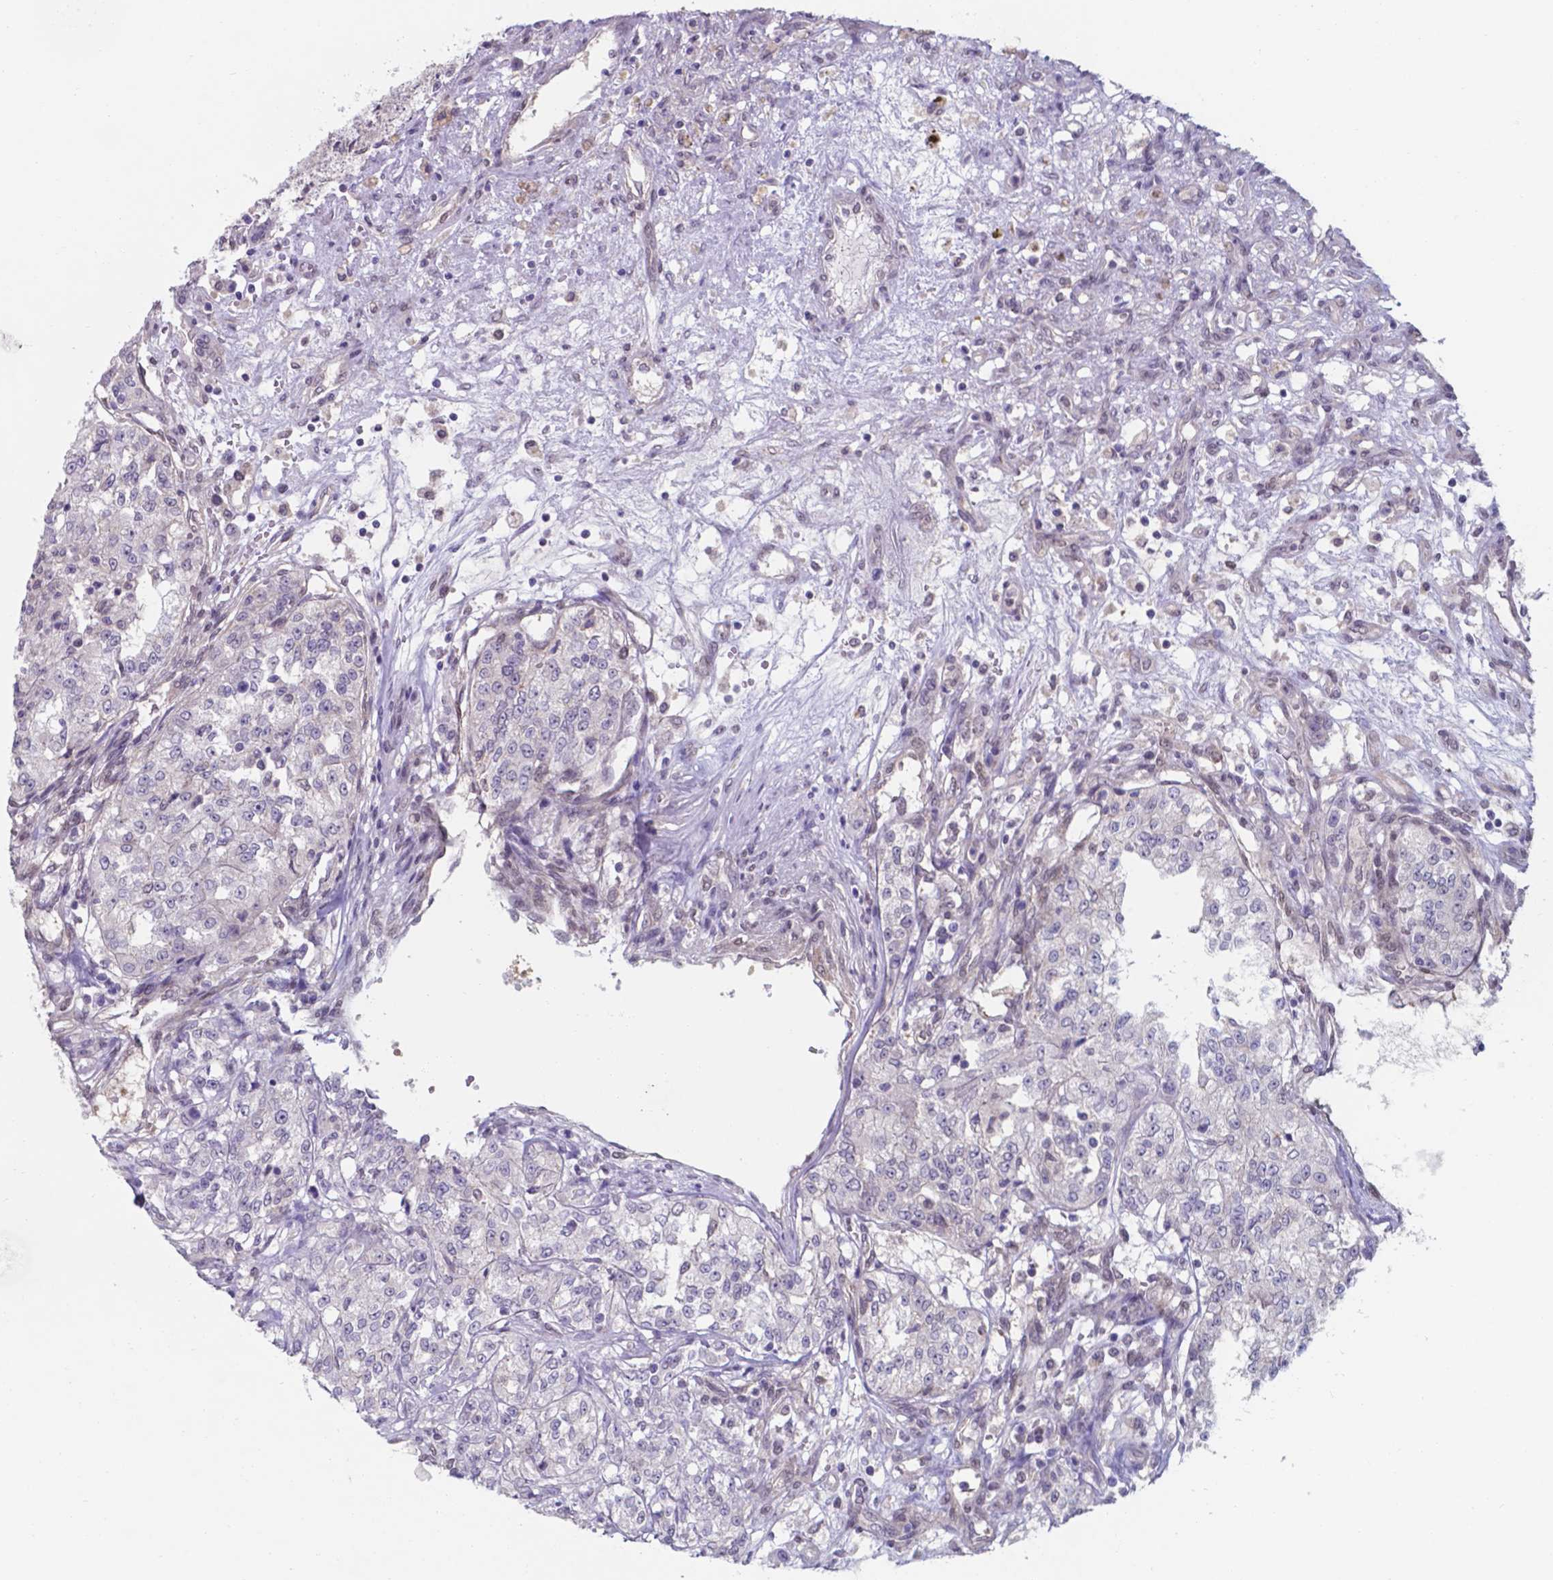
{"staining": {"intensity": "negative", "quantity": "none", "location": "none"}, "tissue": "renal cancer", "cell_type": "Tumor cells", "image_type": "cancer", "snomed": [{"axis": "morphology", "description": "Adenocarcinoma, NOS"}, {"axis": "topography", "description": "Kidney"}], "caption": "Human renal cancer stained for a protein using immunohistochemistry (IHC) reveals no positivity in tumor cells.", "gene": "UBE2E2", "patient": {"sex": "female", "age": 63}}